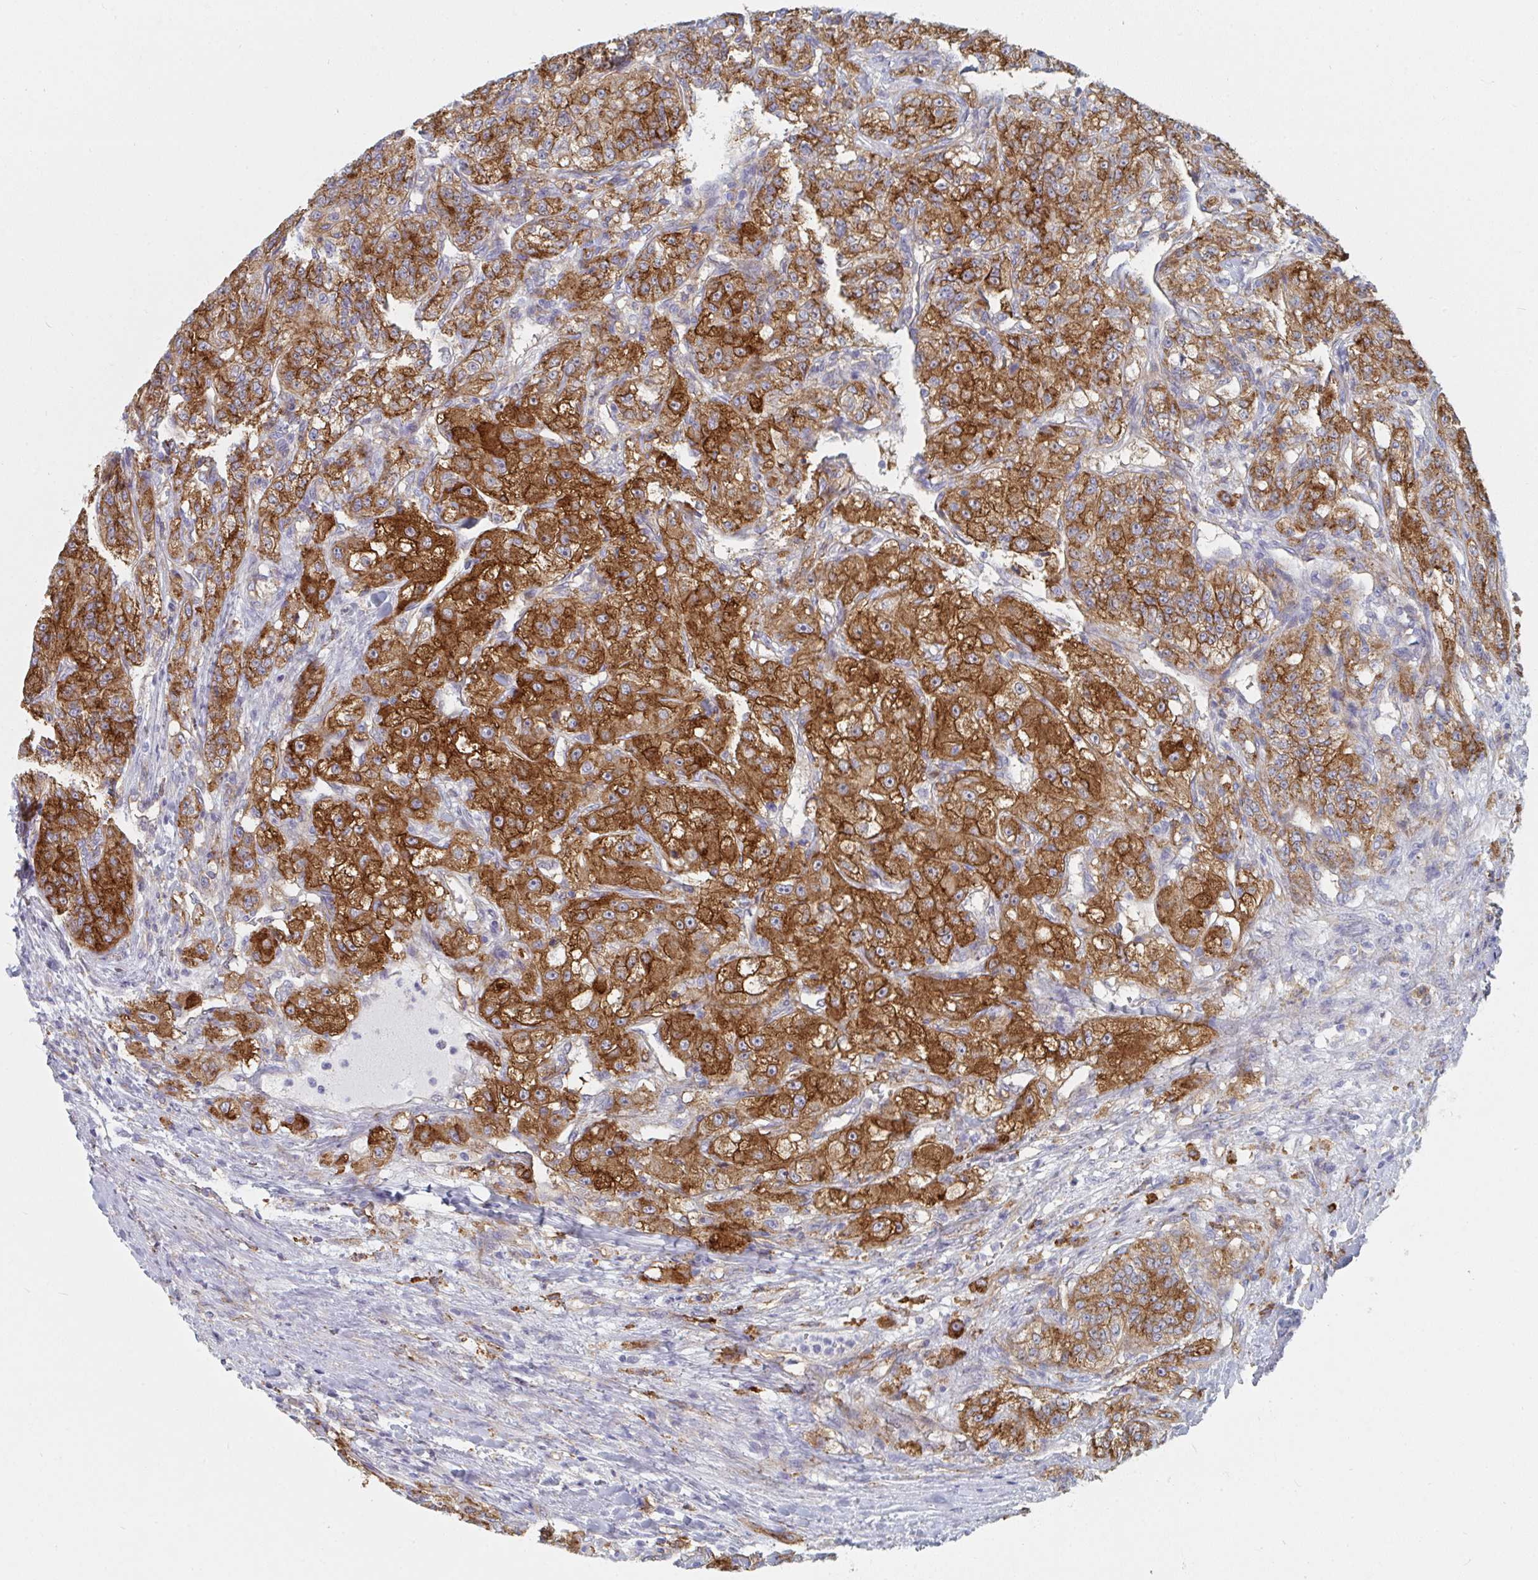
{"staining": {"intensity": "strong", "quantity": ">75%", "location": "cytoplasmic/membranous"}, "tissue": "renal cancer", "cell_type": "Tumor cells", "image_type": "cancer", "snomed": [{"axis": "morphology", "description": "Adenocarcinoma, NOS"}, {"axis": "topography", "description": "Kidney"}], "caption": "Renal cancer (adenocarcinoma) was stained to show a protein in brown. There is high levels of strong cytoplasmic/membranous expression in approximately >75% of tumor cells.", "gene": "DAB2", "patient": {"sex": "female", "age": 63}}